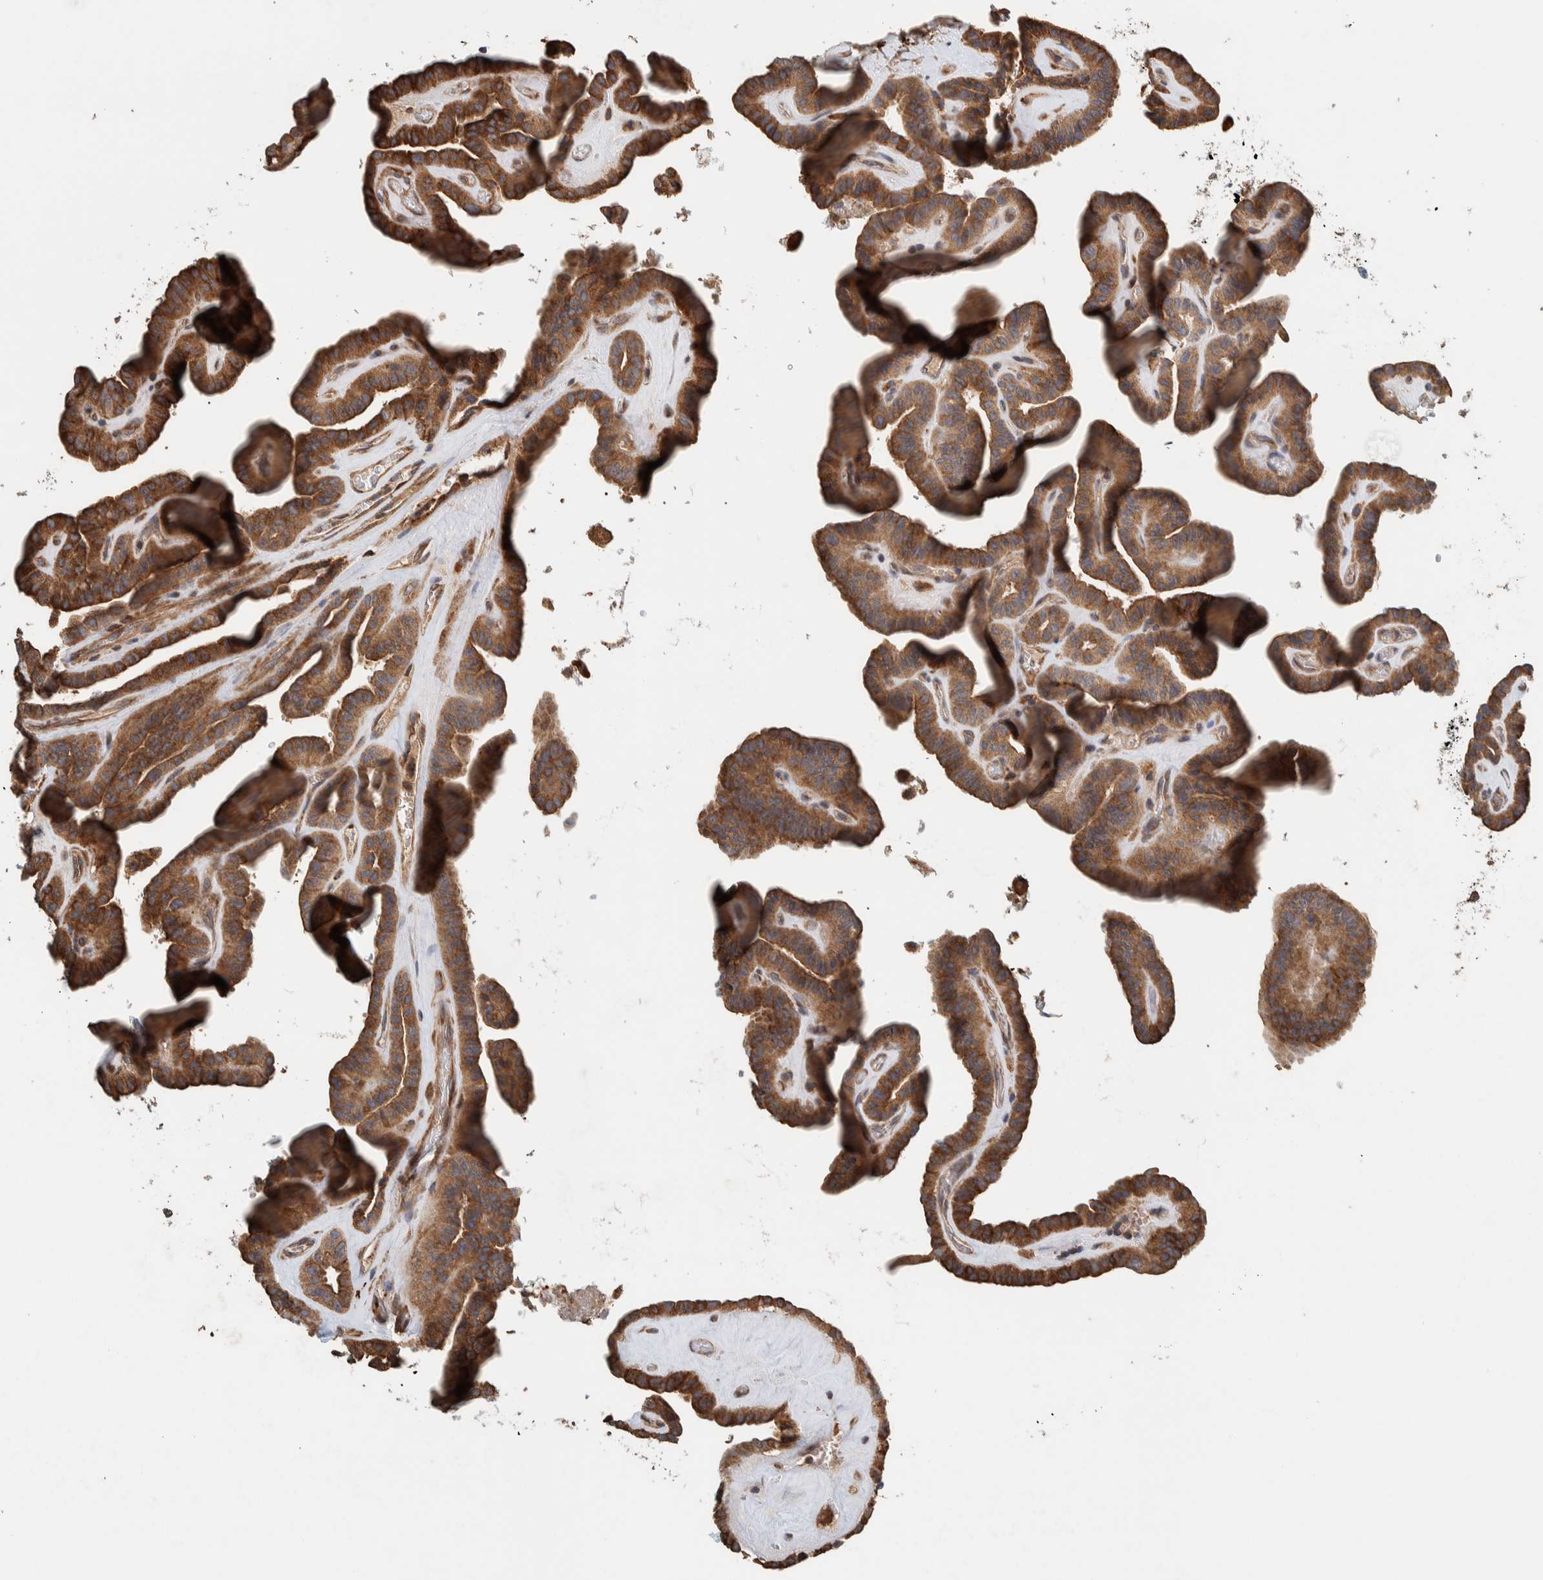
{"staining": {"intensity": "moderate", "quantity": ">75%", "location": "cytoplasmic/membranous"}, "tissue": "thyroid cancer", "cell_type": "Tumor cells", "image_type": "cancer", "snomed": [{"axis": "morphology", "description": "Papillary adenocarcinoma, NOS"}, {"axis": "topography", "description": "Thyroid gland"}], "caption": "Immunohistochemistry (IHC) image of human thyroid papillary adenocarcinoma stained for a protein (brown), which demonstrates medium levels of moderate cytoplasmic/membranous staining in approximately >75% of tumor cells.", "gene": "PLA2G3", "patient": {"sex": "male", "age": 77}}